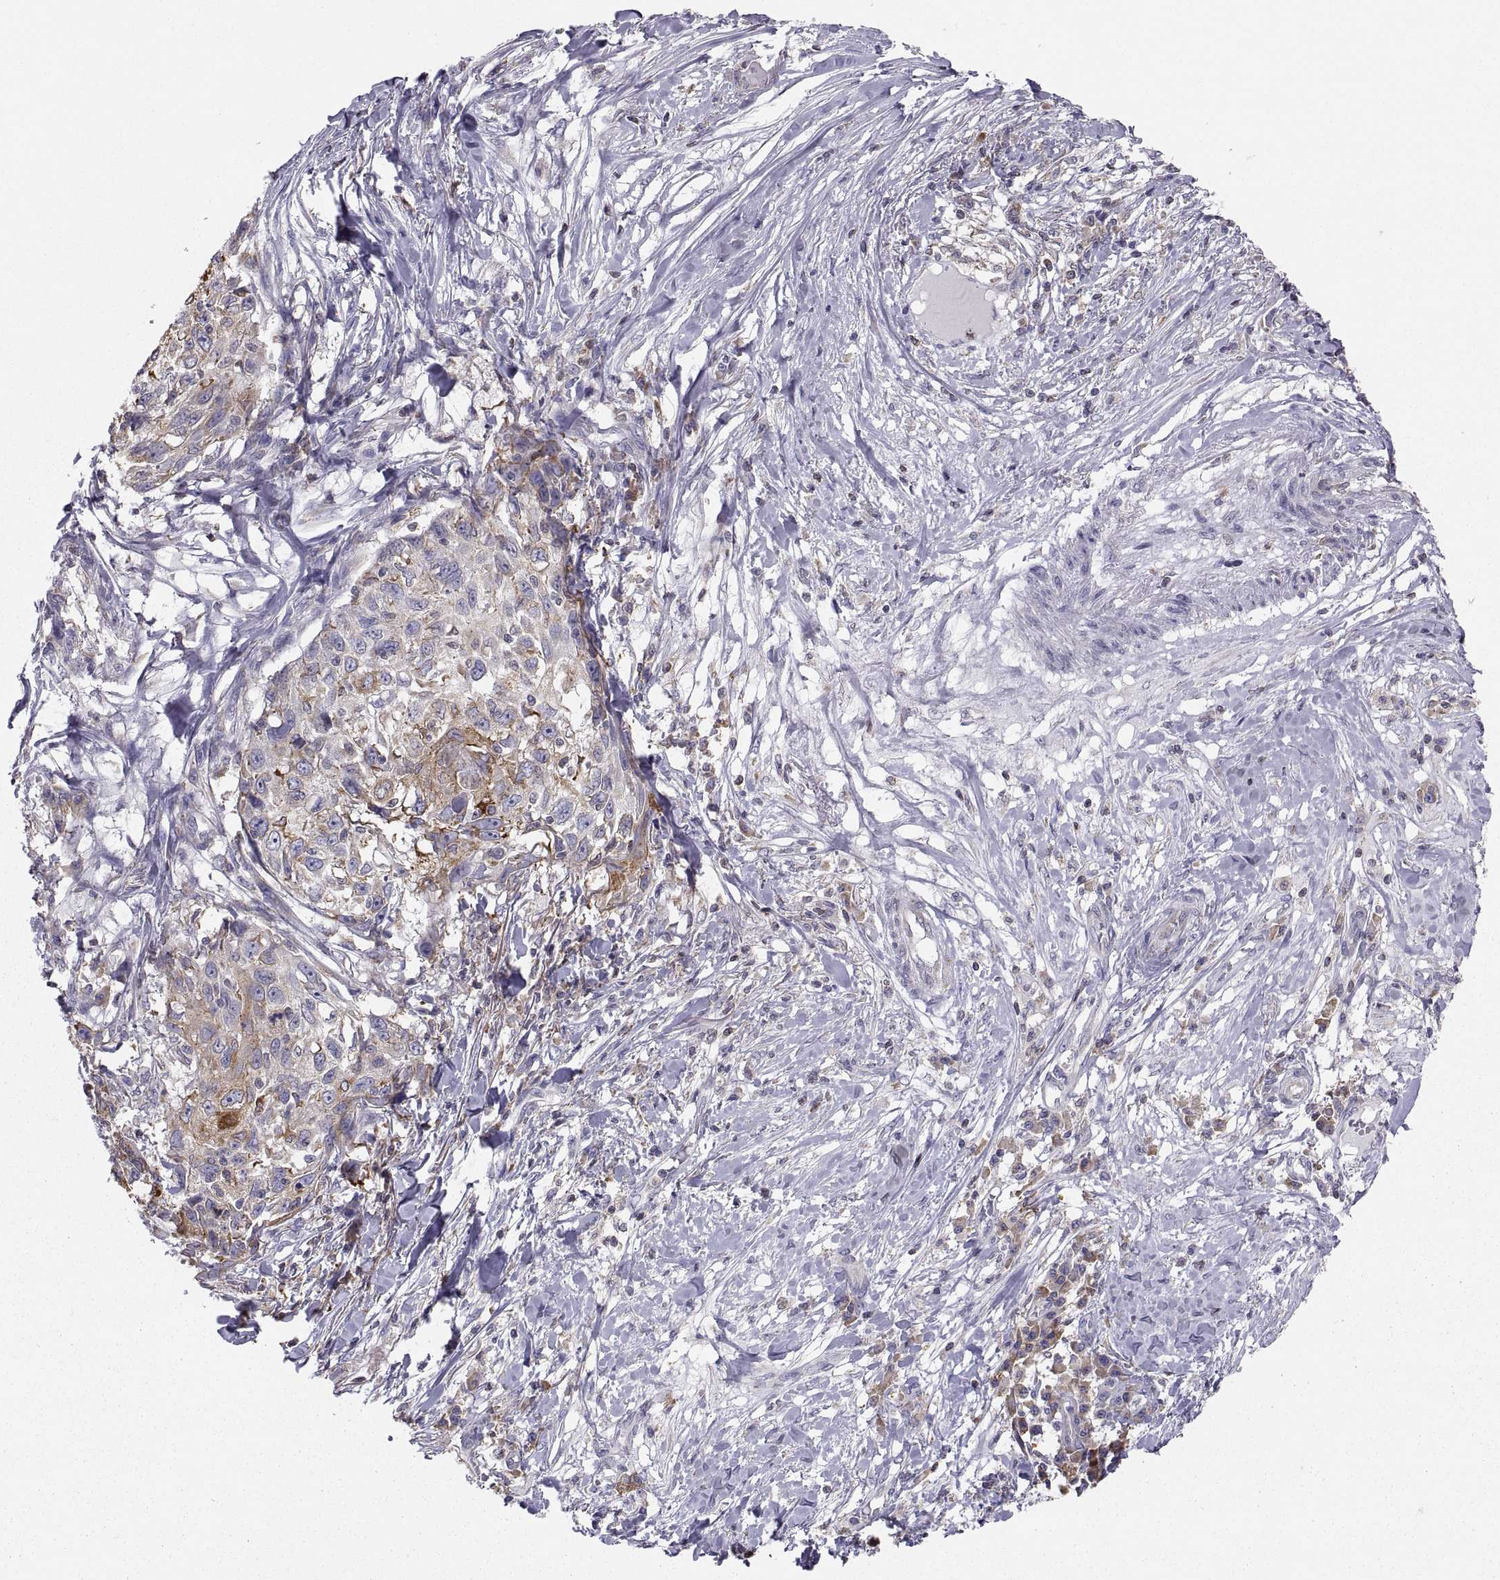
{"staining": {"intensity": "strong", "quantity": ">75%", "location": "cytoplasmic/membranous"}, "tissue": "skin cancer", "cell_type": "Tumor cells", "image_type": "cancer", "snomed": [{"axis": "morphology", "description": "Squamous cell carcinoma, NOS"}, {"axis": "topography", "description": "Skin"}], "caption": "The micrograph reveals a brown stain indicating the presence of a protein in the cytoplasmic/membranous of tumor cells in squamous cell carcinoma (skin). Ihc stains the protein of interest in brown and the nuclei are stained blue.", "gene": "ERO1A", "patient": {"sex": "male", "age": 92}}